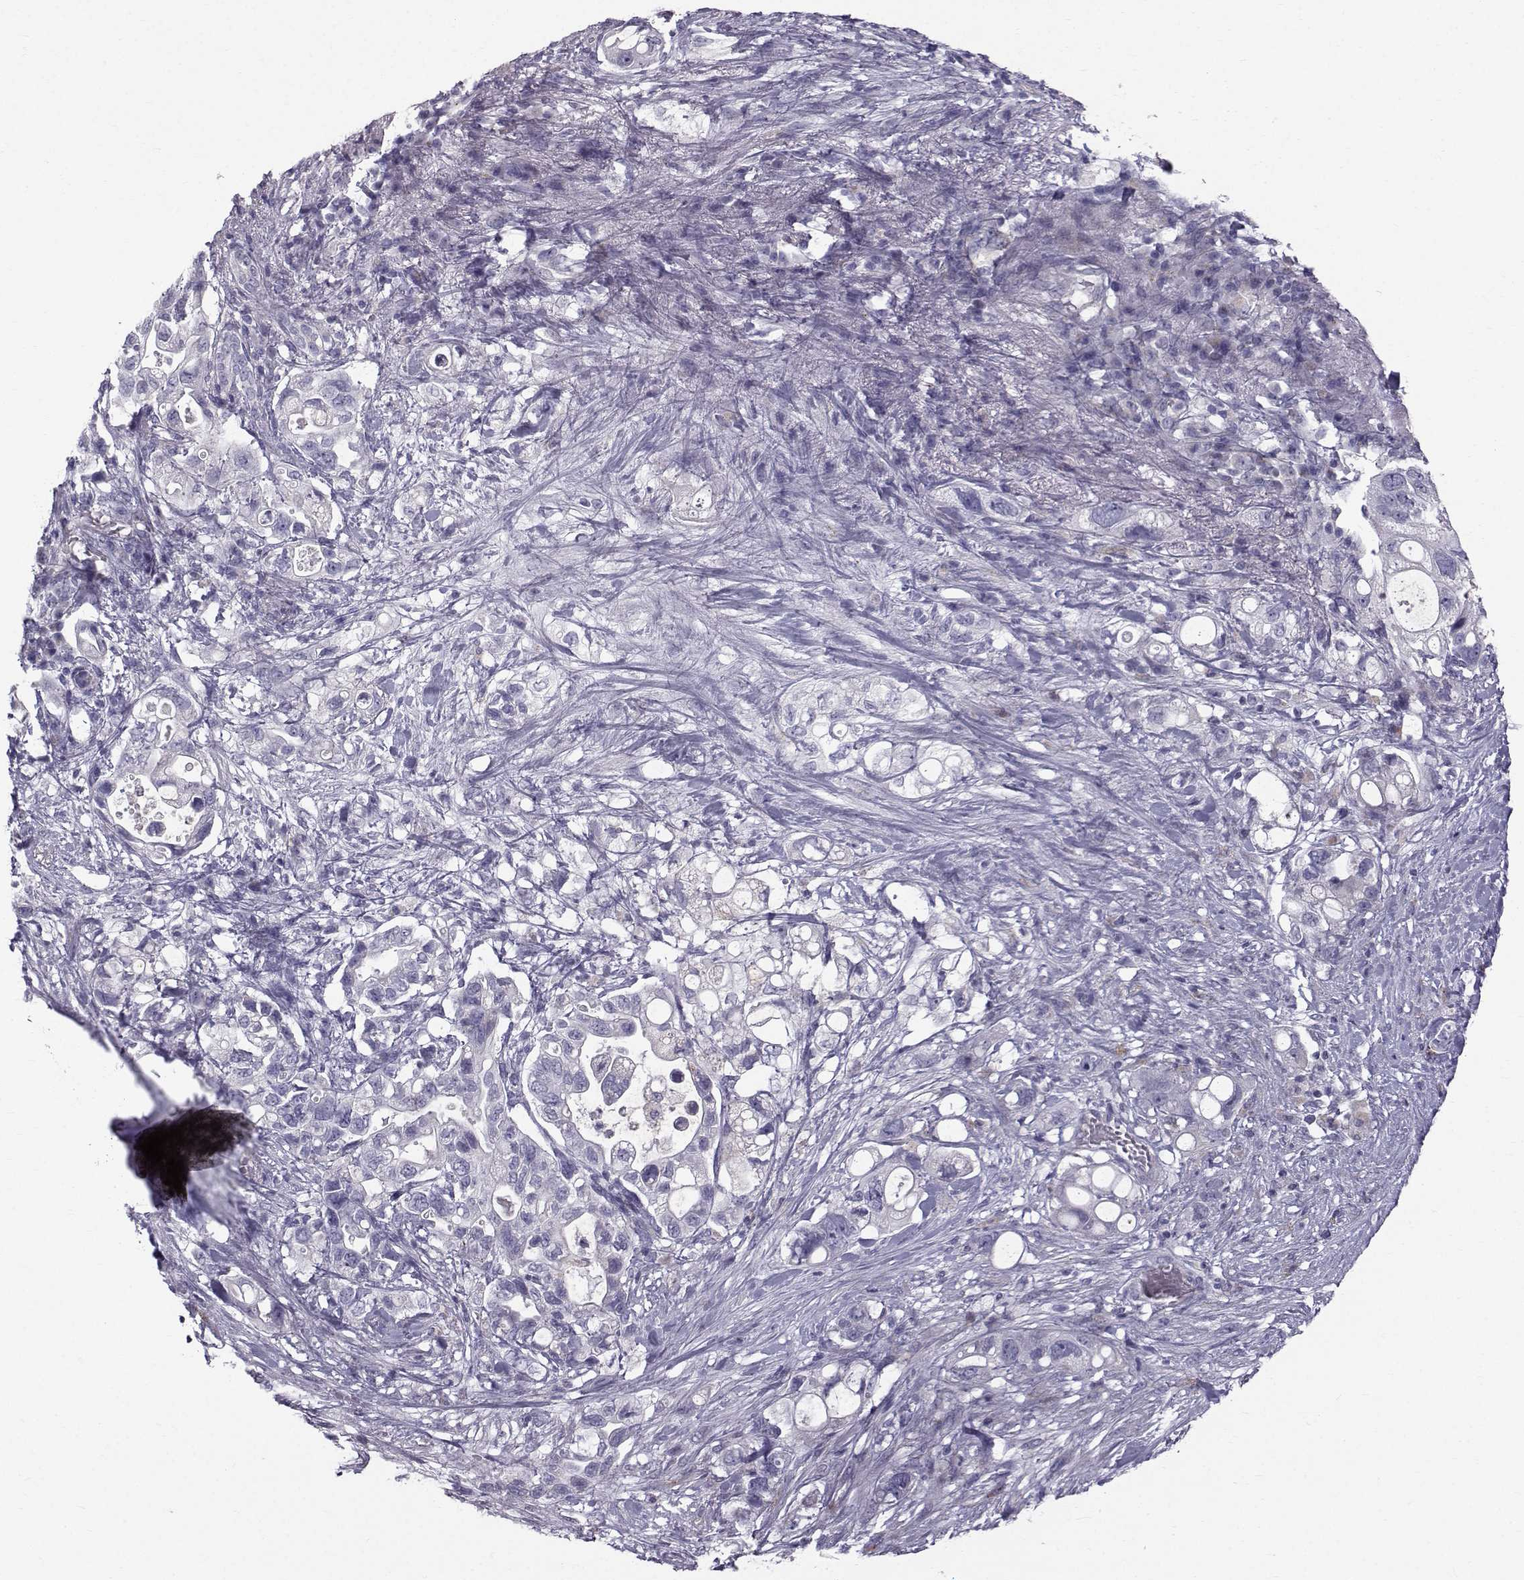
{"staining": {"intensity": "negative", "quantity": "none", "location": "none"}, "tissue": "pancreatic cancer", "cell_type": "Tumor cells", "image_type": "cancer", "snomed": [{"axis": "morphology", "description": "Adenocarcinoma, NOS"}, {"axis": "topography", "description": "Pancreas"}], "caption": "Tumor cells are negative for protein expression in human adenocarcinoma (pancreatic).", "gene": "CALCR", "patient": {"sex": "female", "age": 72}}